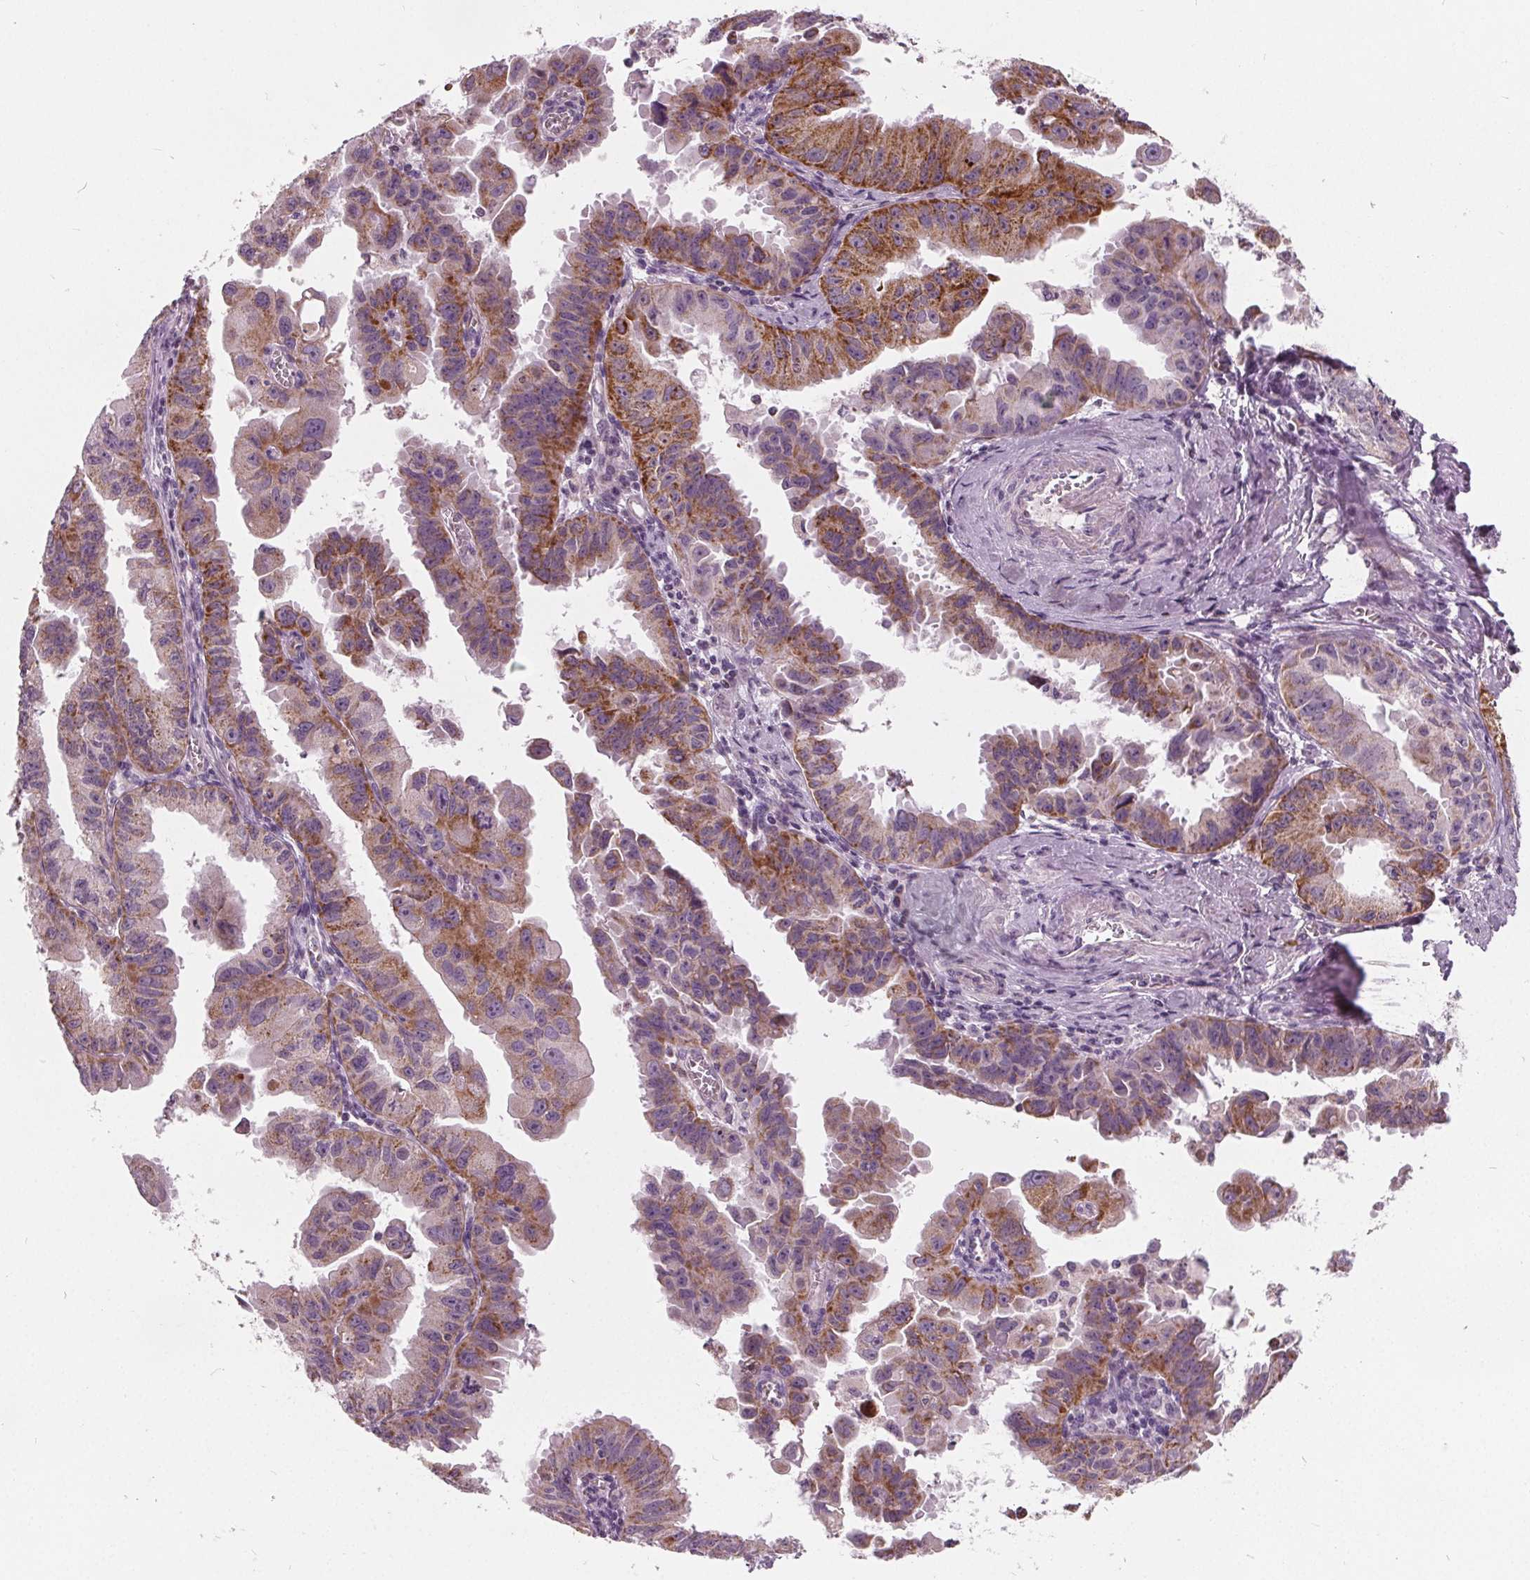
{"staining": {"intensity": "moderate", "quantity": ">75%", "location": "cytoplasmic/membranous"}, "tissue": "ovarian cancer", "cell_type": "Tumor cells", "image_type": "cancer", "snomed": [{"axis": "morphology", "description": "Carcinoma, endometroid"}, {"axis": "topography", "description": "Ovary"}], "caption": "The histopathology image demonstrates a brown stain indicating the presence of a protein in the cytoplasmic/membranous of tumor cells in endometroid carcinoma (ovarian).", "gene": "ECI2", "patient": {"sex": "female", "age": 85}}